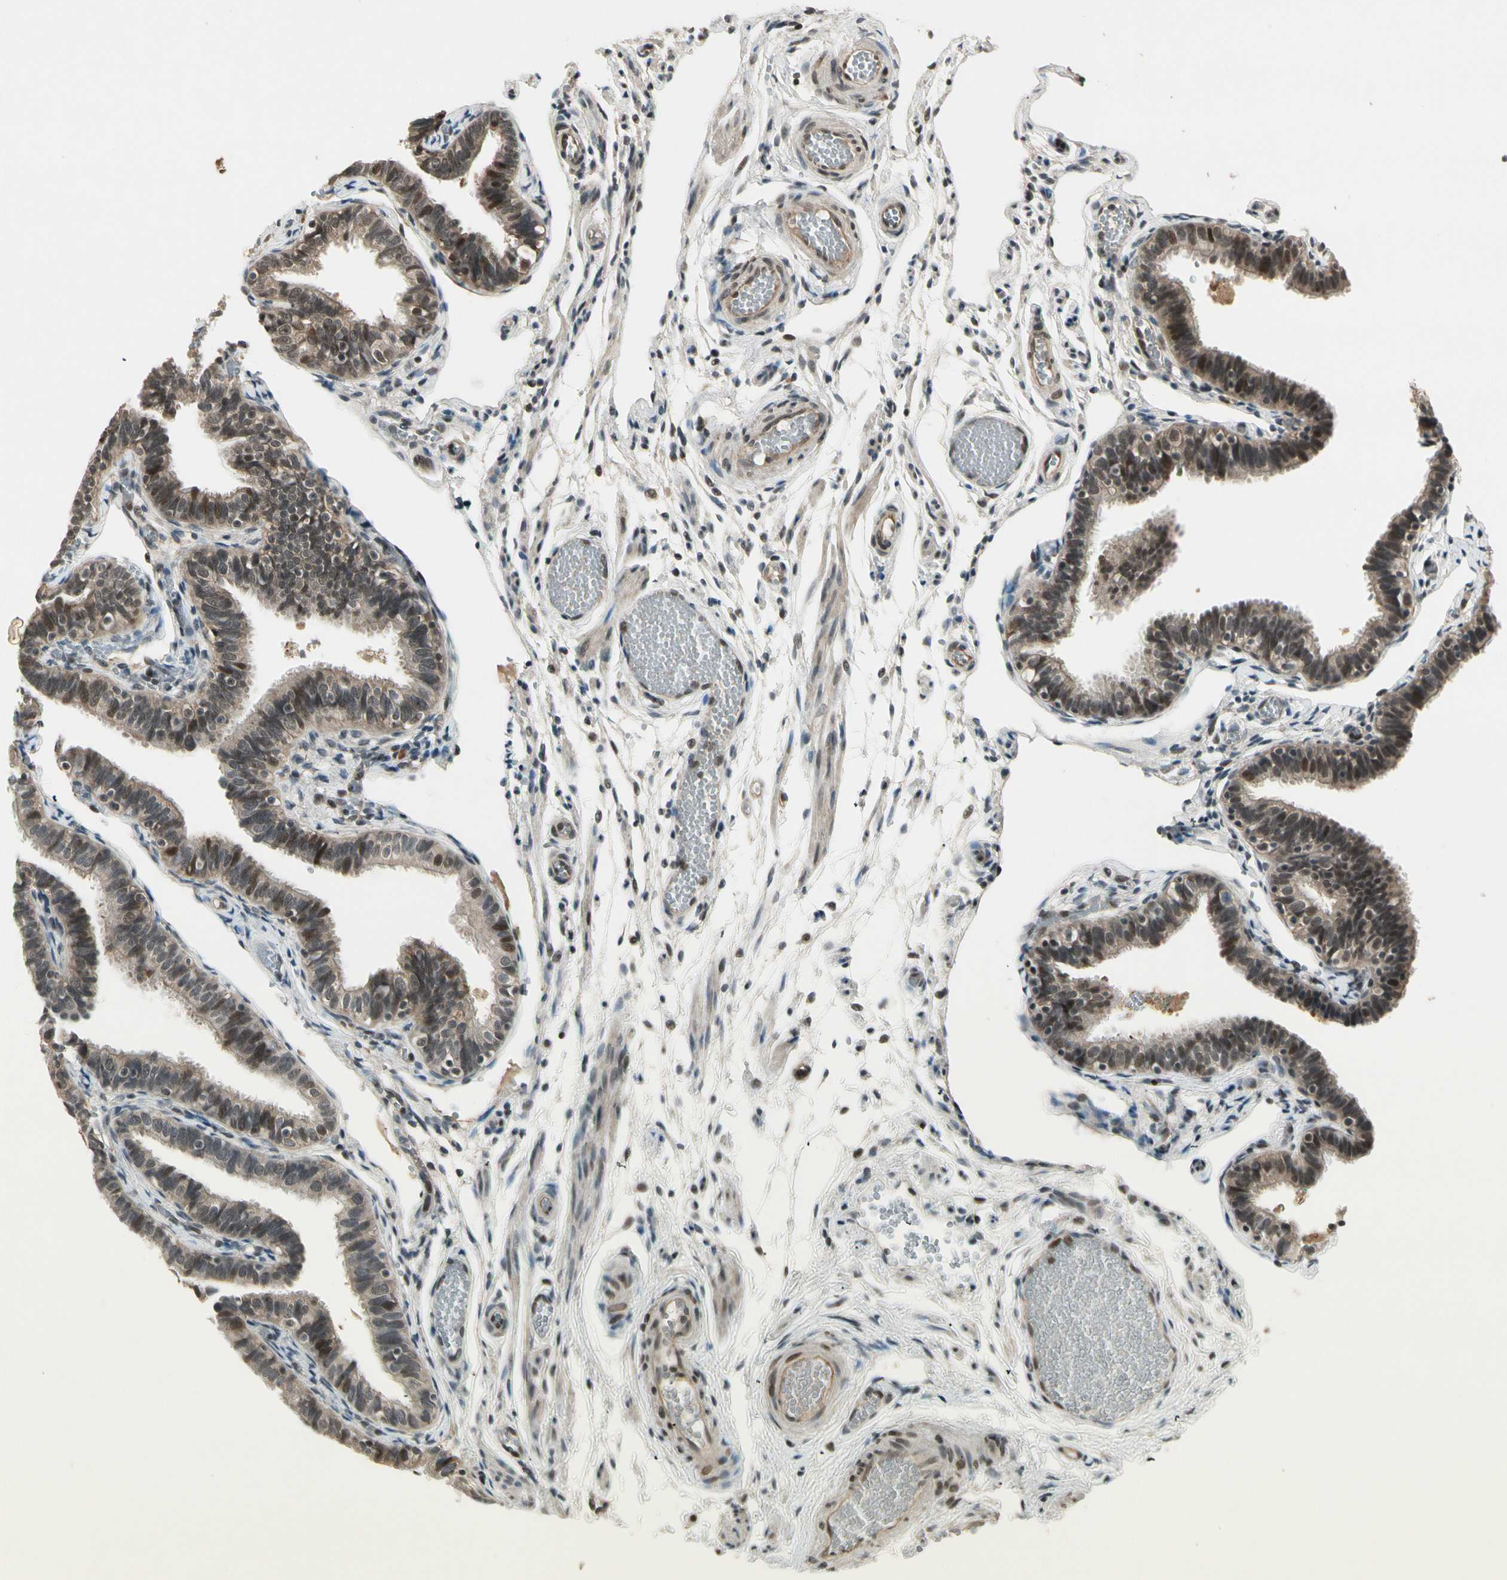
{"staining": {"intensity": "strong", "quantity": "25%-75%", "location": "cytoplasmic/membranous,nuclear"}, "tissue": "fallopian tube", "cell_type": "Glandular cells", "image_type": "normal", "snomed": [{"axis": "morphology", "description": "Normal tissue, NOS"}, {"axis": "topography", "description": "Fallopian tube"}], "caption": "Immunohistochemical staining of normal human fallopian tube exhibits high levels of strong cytoplasmic/membranous,nuclear staining in about 25%-75% of glandular cells. Nuclei are stained in blue.", "gene": "CDK11A", "patient": {"sex": "female", "age": 46}}